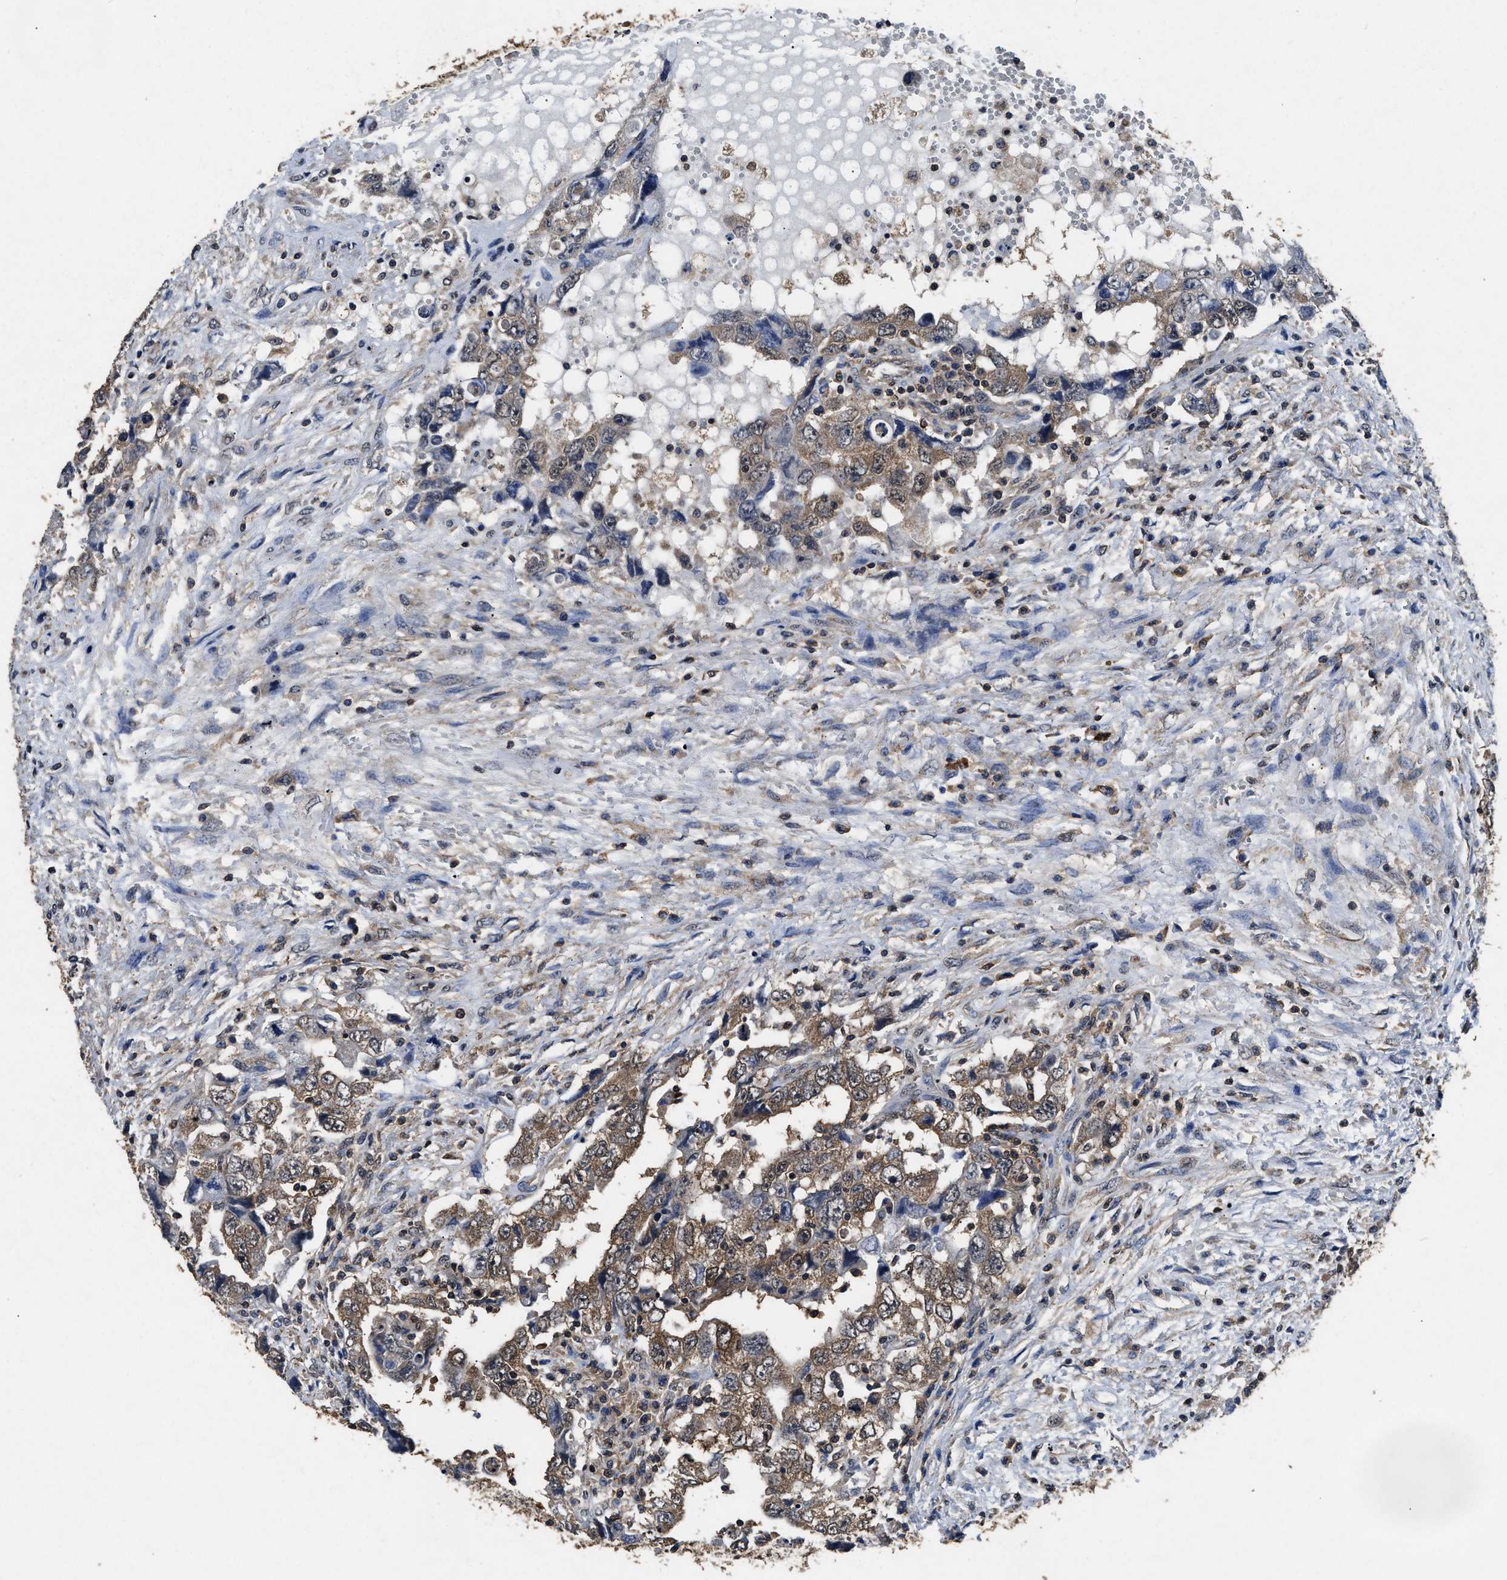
{"staining": {"intensity": "moderate", "quantity": ">75%", "location": "cytoplasmic/membranous,nuclear"}, "tissue": "testis cancer", "cell_type": "Tumor cells", "image_type": "cancer", "snomed": [{"axis": "morphology", "description": "Carcinoma, Embryonal, NOS"}, {"axis": "topography", "description": "Testis"}], "caption": "Immunohistochemical staining of testis embryonal carcinoma shows moderate cytoplasmic/membranous and nuclear protein positivity in approximately >75% of tumor cells.", "gene": "ACAT2", "patient": {"sex": "male", "age": 26}}